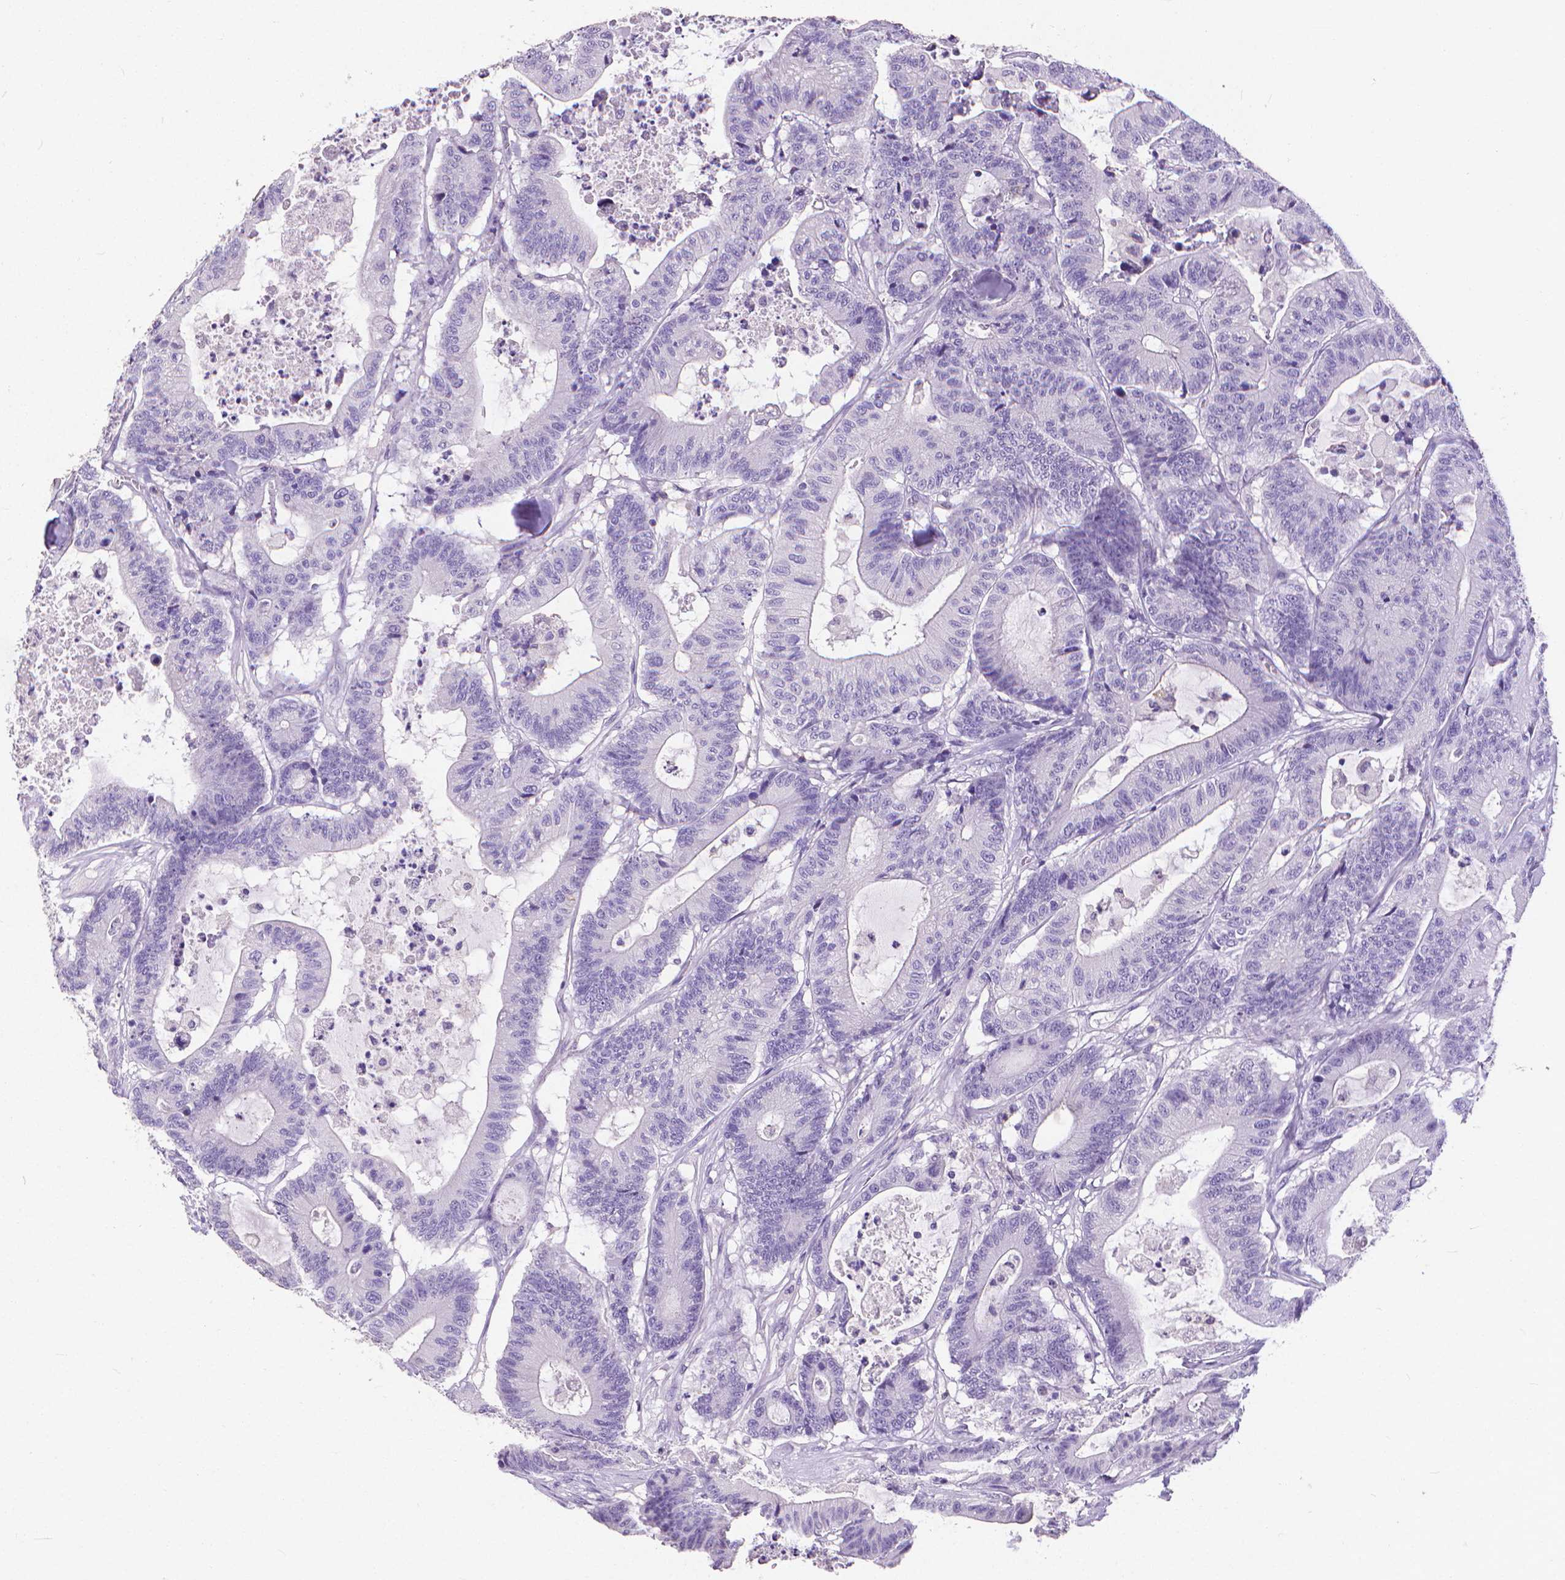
{"staining": {"intensity": "negative", "quantity": "none", "location": "none"}, "tissue": "colorectal cancer", "cell_type": "Tumor cells", "image_type": "cancer", "snomed": [{"axis": "morphology", "description": "Adenocarcinoma, NOS"}, {"axis": "topography", "description": "Colon"}], "caption": "DAB (3,3'-diaminobenzidine) immunohistochemical staining of human colorectal cancer exhibits no significant staining in tumor cells.", "gene": "CD4", "patient": {"sex": "female", "age": 84}}